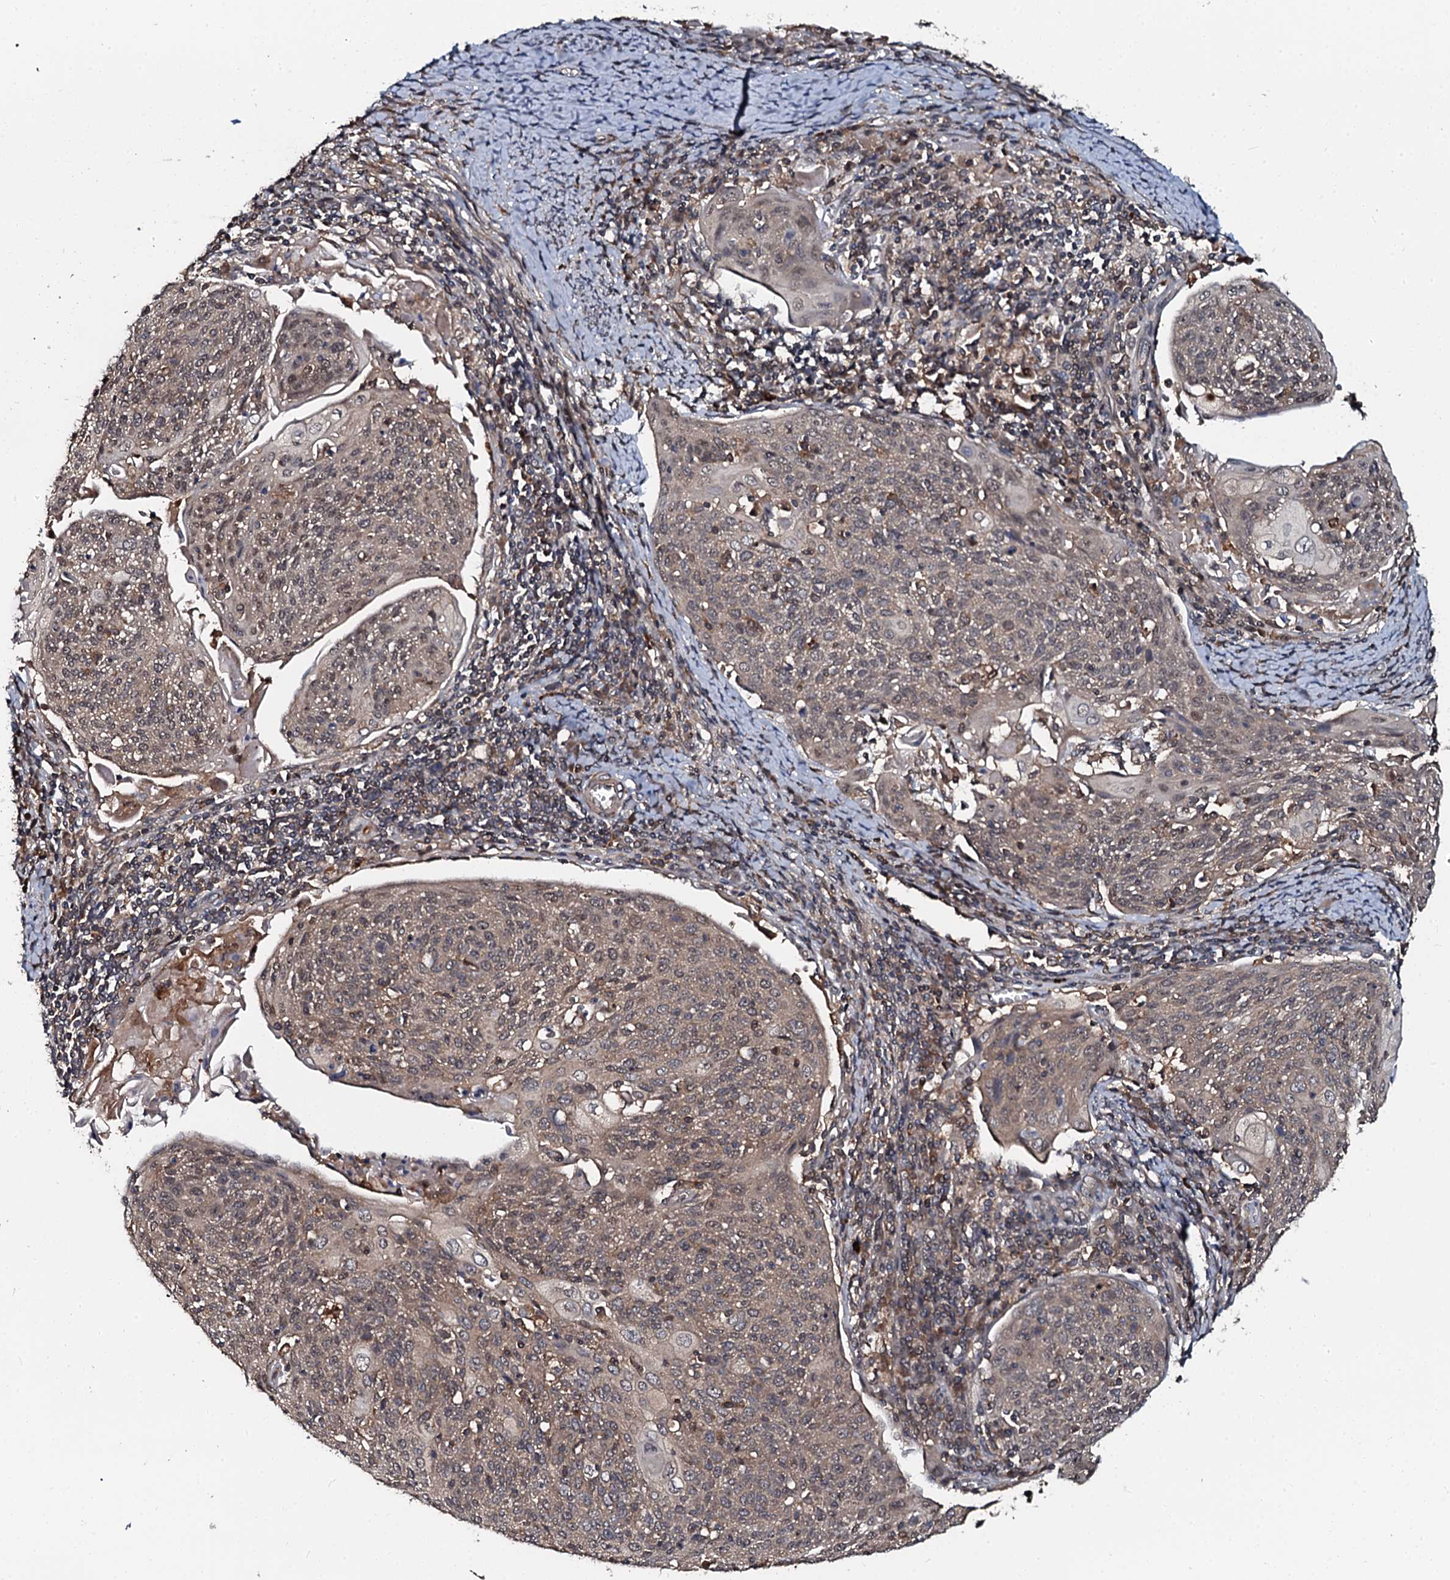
{"staining": {"intensity": "weak", "quantity": "25%-75%", "location": "cytoplasmic/membranous,nuclear"}, "tissue": "cervical cancer", "cell_type": "Tumor cells", "image_type": "cancer", "snomed": [{"axis": "morphology", "description": "Squamous cell carcinoma, NOS"}, {"axis": "topography", "description": "Cervix"}], "caption": "Immunohistochemistry image of neoplastic tissue: cervical squamous cell carcinoma stained using immunohistochemistry demonstrates low levels of weak protein expression localized specifically in the cytoplasmic/membranous and nuclear of tumor cells, appearing as a cytoplasmic/membranous and nuclear brown color.", "gene": "N4BP1", "patient": {"sex": "female", "age": 67}}